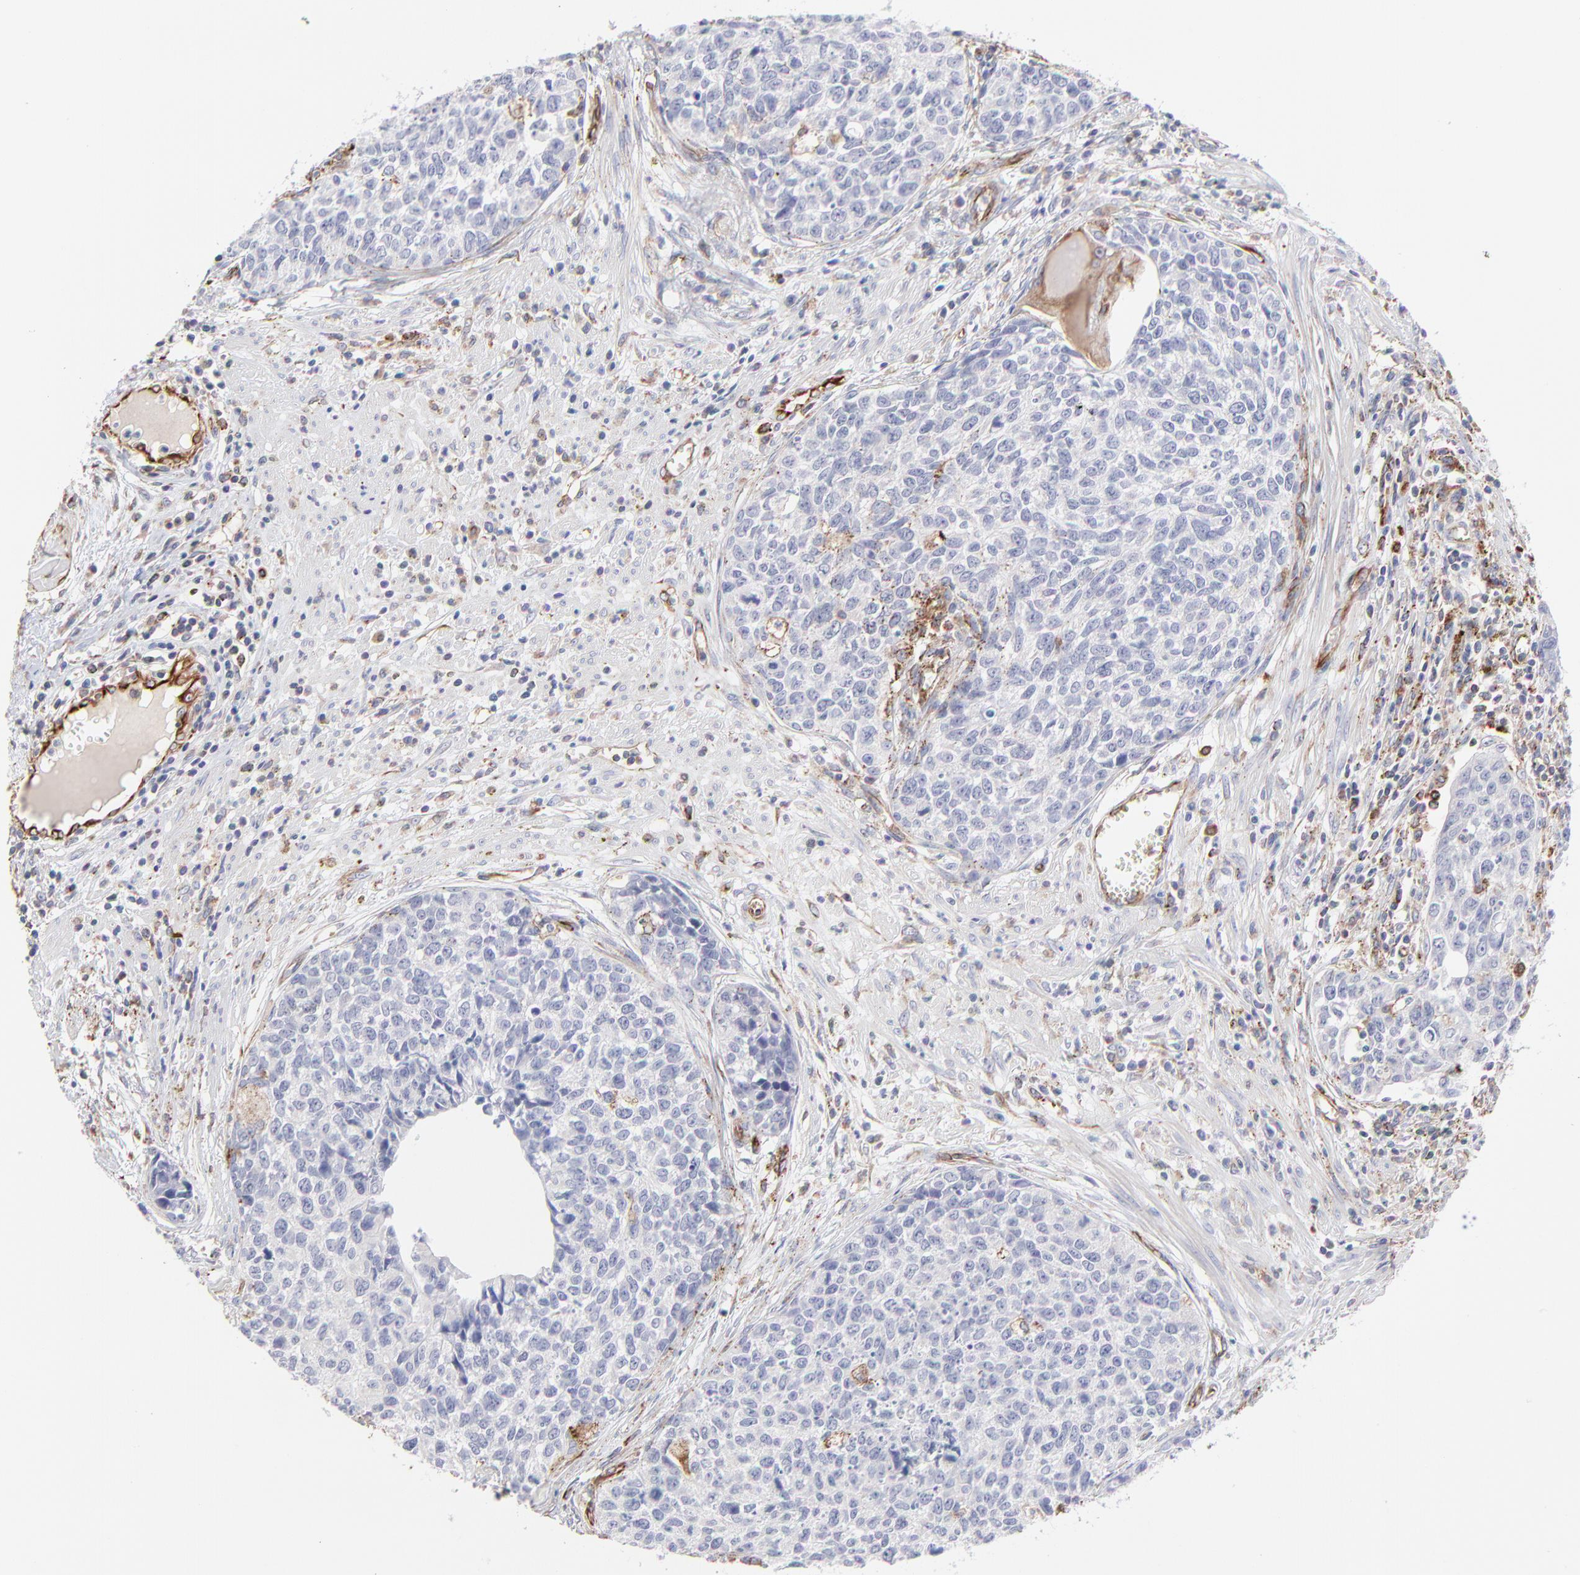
{"staining": {"intensity": "weak", "quantity": "25%-75%", "location": "cytoplasmic/membranous"}, "tissue": "urothelial cancer", "cell_type": "Tumor cells", "image_type": "cancer", "snomed": [{"axis": "morphology", "description": "Urothelial carcinoma, High grade"}, {"axis": "topography", "description": "Urinary bladder"}], "caption": "Immunohistochemistry (IHC) histopathology image of human urothelial carcinoma (high-grade) stained for a protein (brown), which demonstrates low levels of weak cytoplasmic/membranous positivity in about 25%-75% of tumor cells.", "gene": "COX8C", "patient": {"sex": "male", "age": 81}}